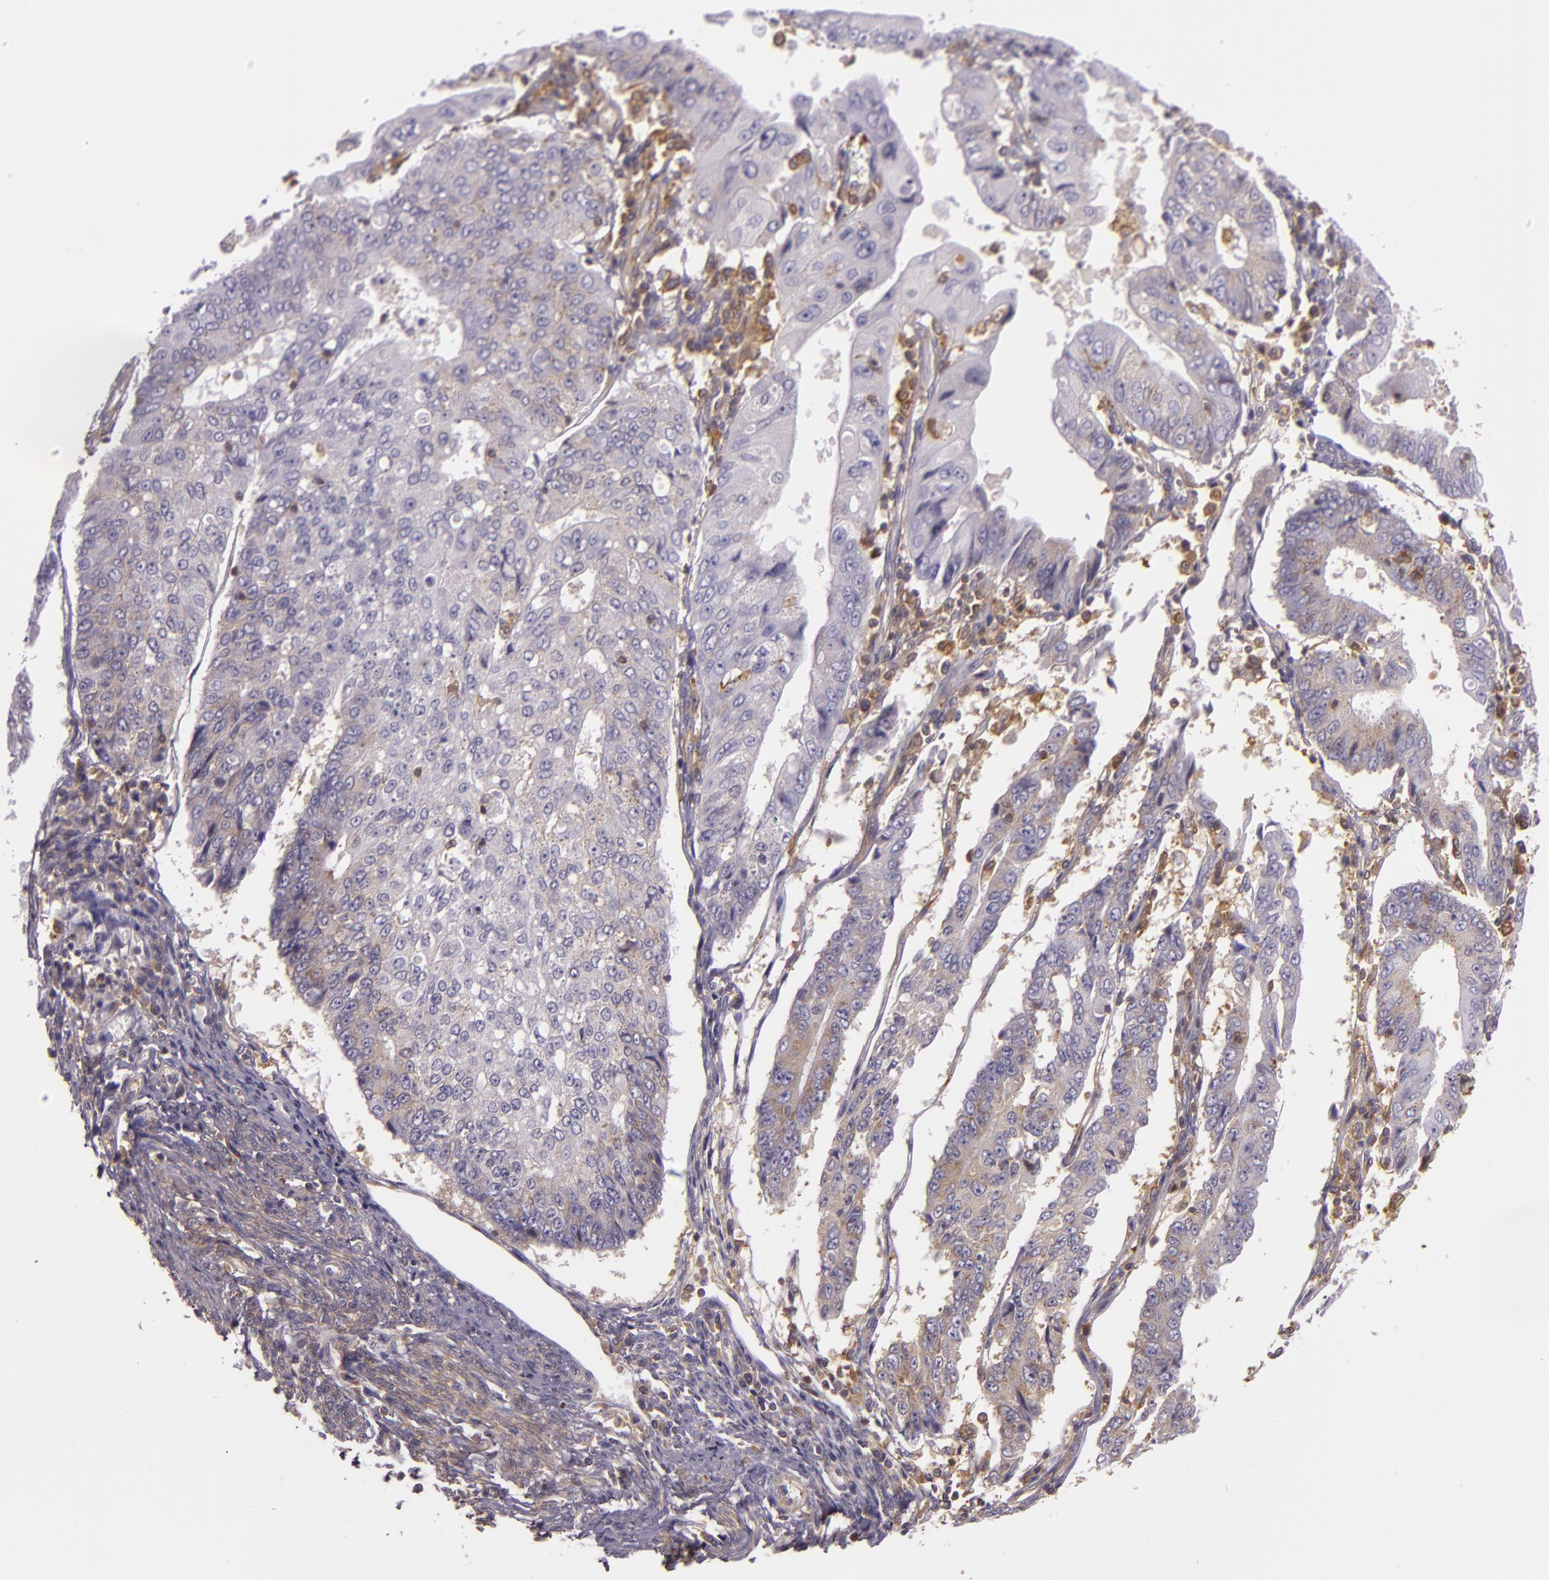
{"staining": {"intensity": "weak", "quantity": "<25%", "location": "cytoplasmic/membranous"}, "tissue": "endometrial cancer", "cell_type": "Tumor cells", "image_type": "cancer", "snomed": [{"axis": "morphology", "description": "Adenocarcinoma, NOS"}, {"axis": "topography", "description": "Endometrium"}], "caption": "A micrograph of endometrial adenocarcinoma stained for a protein exhibits no brown staining in tumor cells.", "gene": "TLN1", "patient": {"sex": "female", "age": 75}}